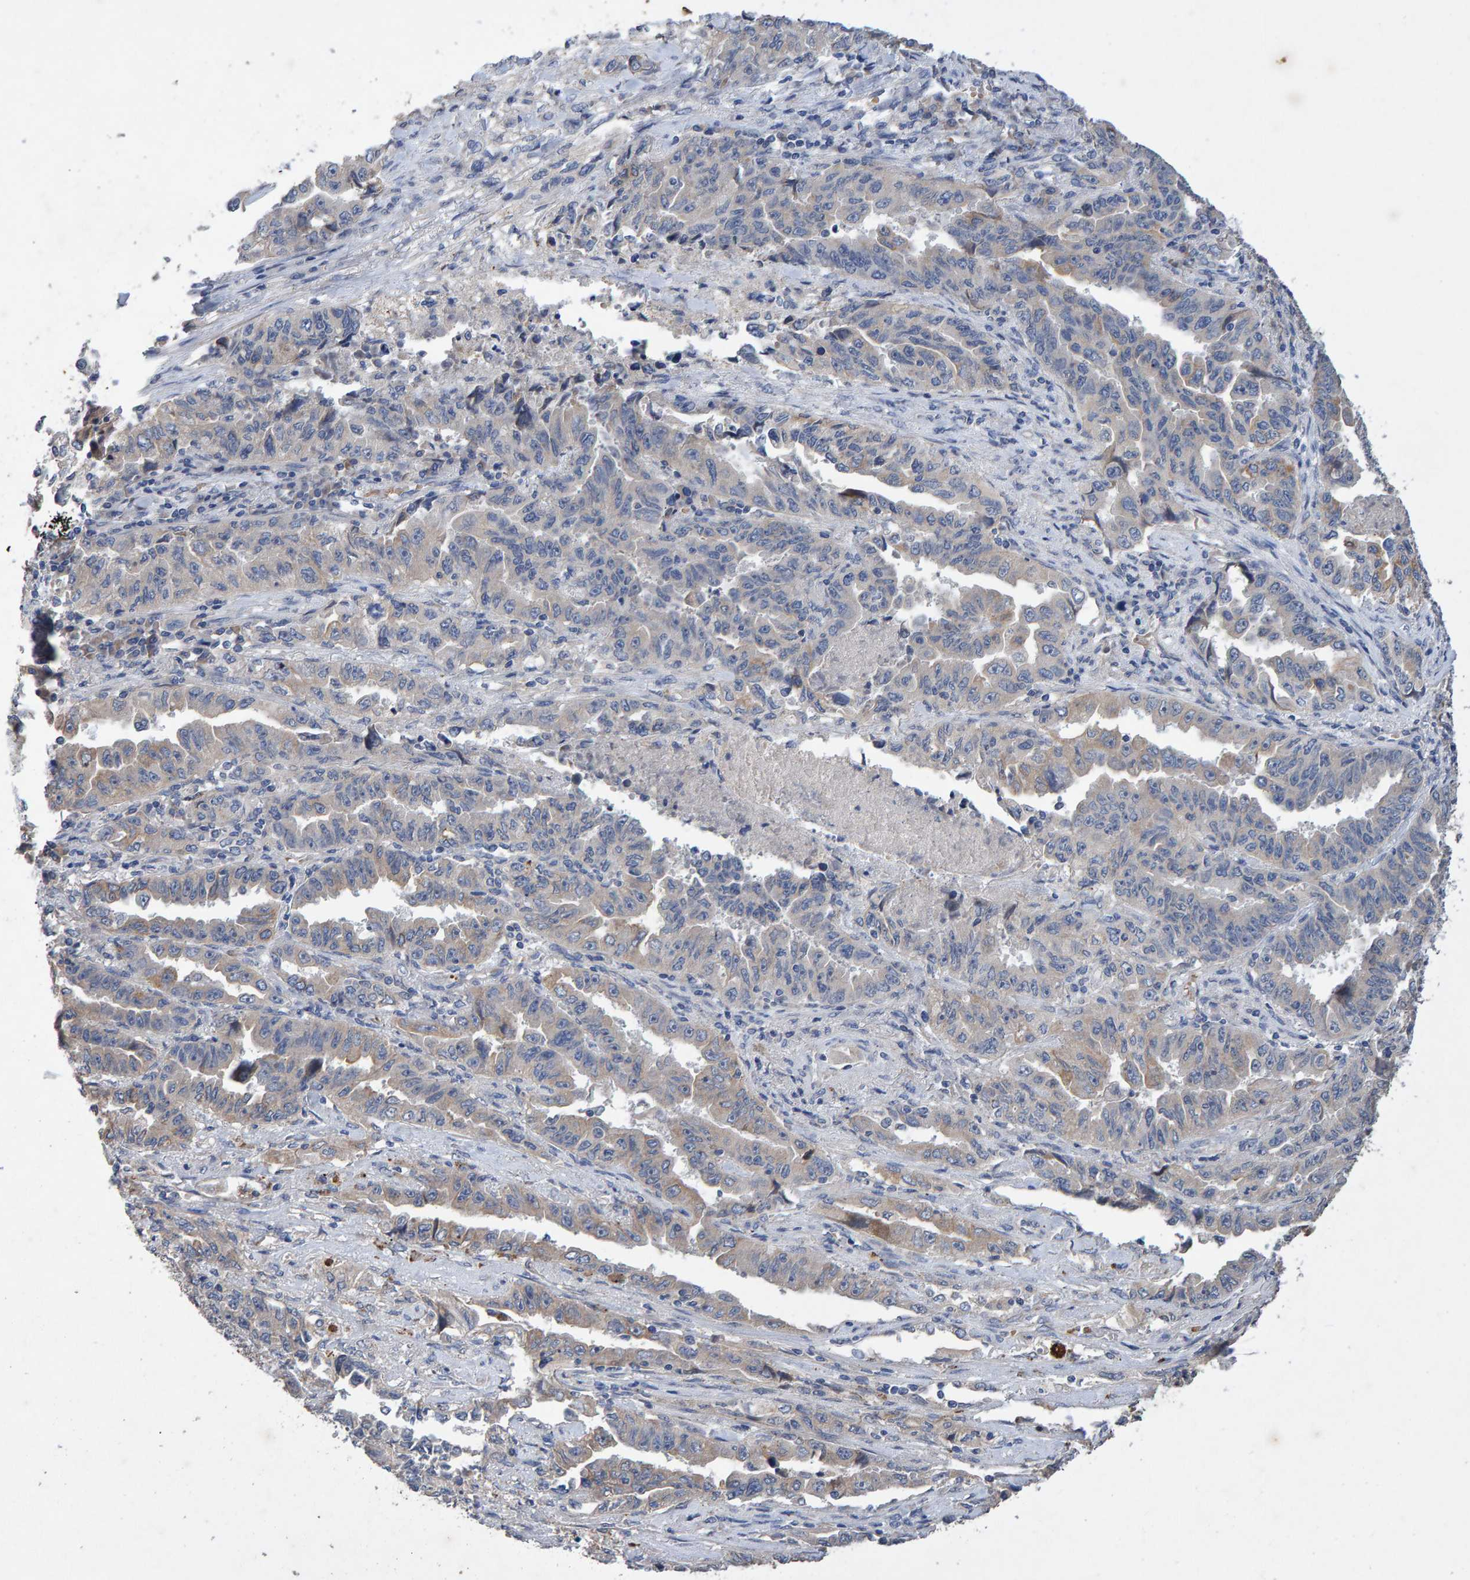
{"staining": {"intensity": "negative", "quantity": "none", "location": "none"}, "tissue": "lung cancer", "cell_type": "Tumor cells", "image_type": "cancer", "snomed": [{"axis": "morphology", "description": "Adenocarcinoma, NOS"}, {"axis": "topography", "description": "Lung"}], "caption": "A histopathology image of human lung cancer is negative for staining in tumor cells.", "gene": "EFR3A", "patient": {"sex": "female", "age": 51}}